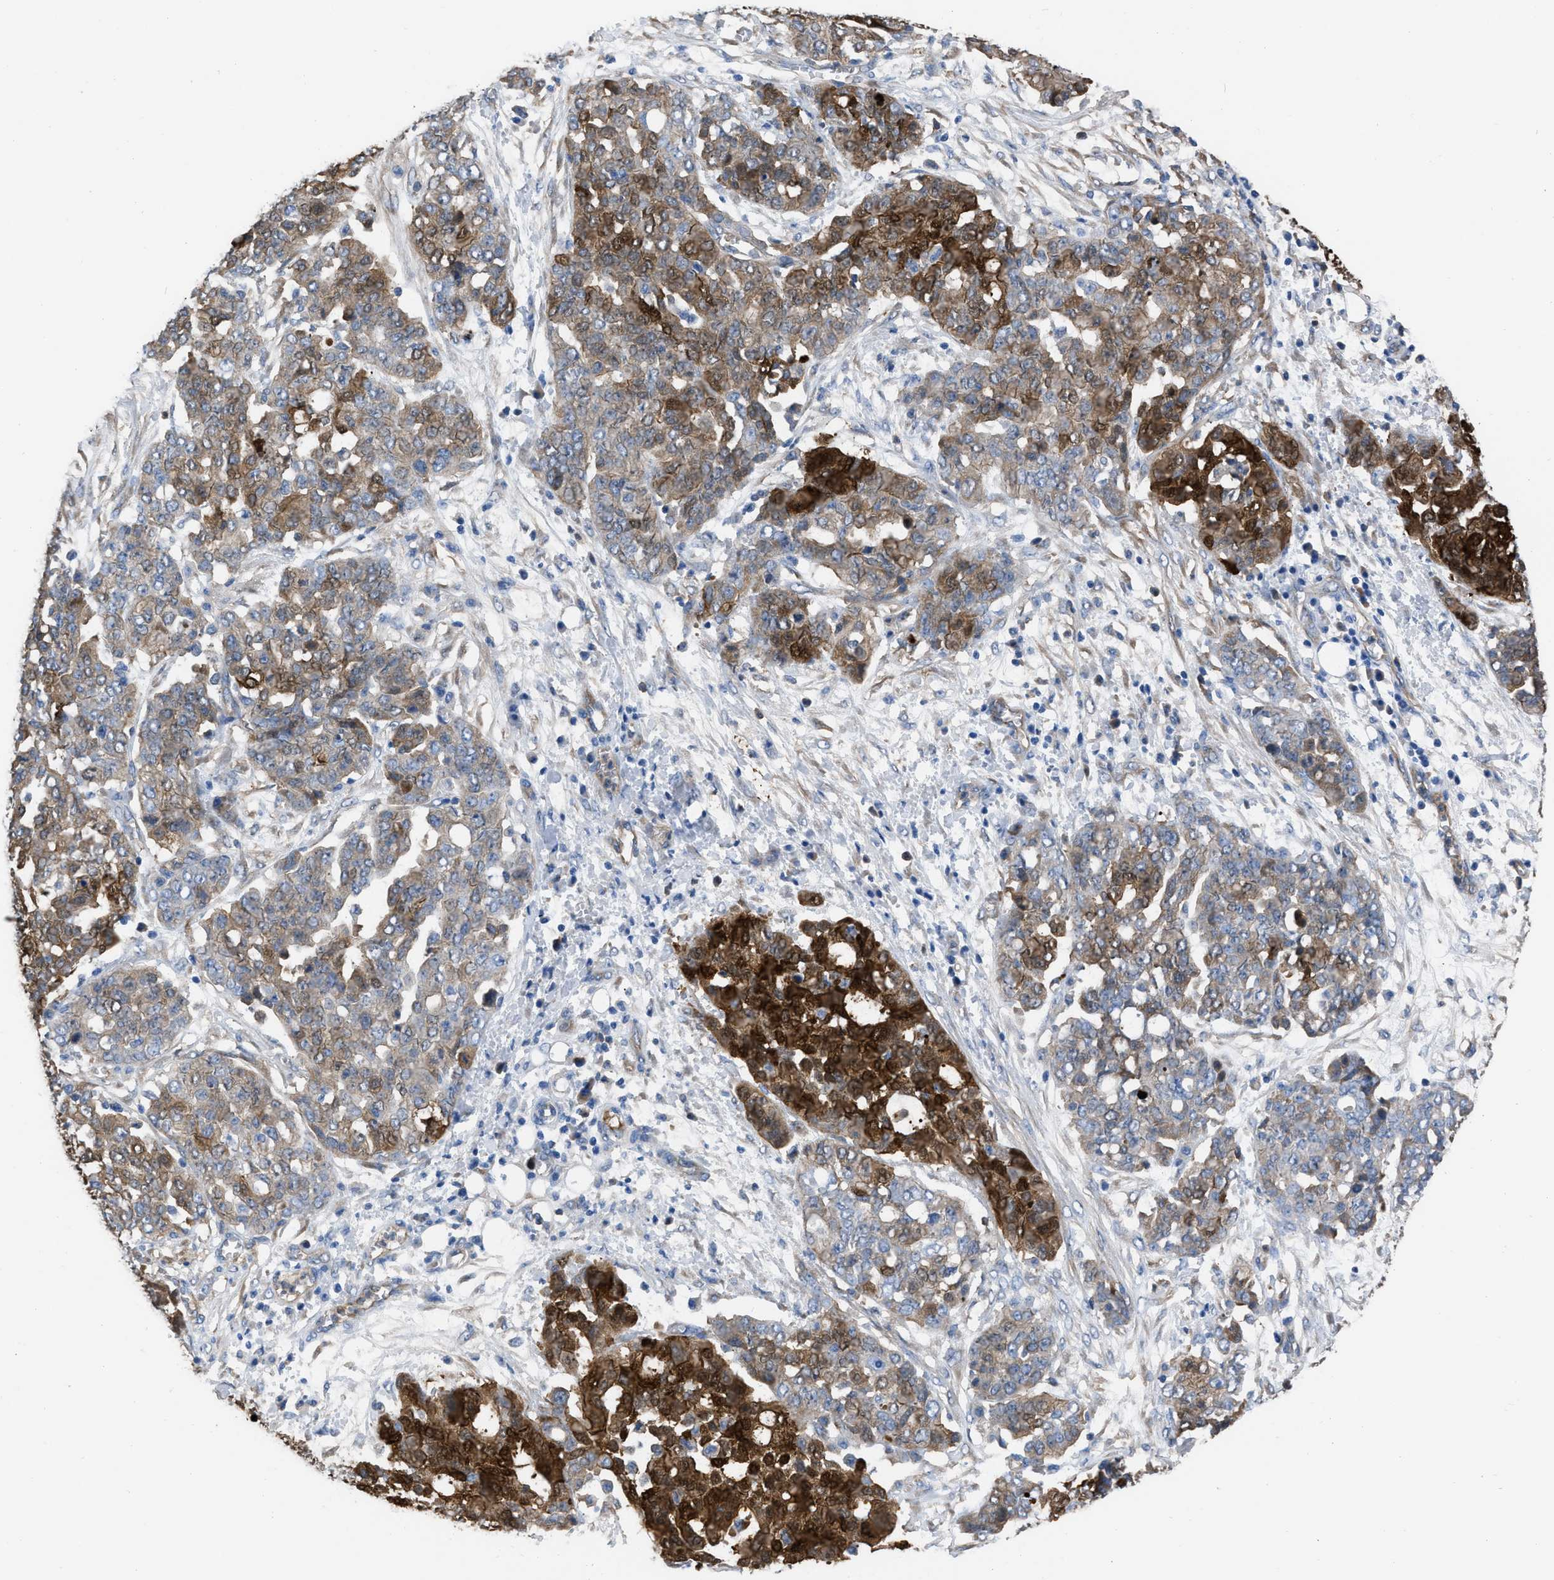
{"staining": {"intensity": "moderate", "quantity": "25%-75%", "location": "cytoplasmic/membranous"}, "tissue": "ovarian cancer", "cell_type": "Tumor cells", "image_type": "cancer", "snomed": [{"axis": "morphology", "description": "Cystadenocarcinoma, serous, NOS"}, {"axis": "topography", "description": "Soft tissue"}, {"axis": "topography", "description": "Ovary"}], "caption": "High-power microscopy captured an immunohistochemistry (IHC) image of ovarian serous cystadenocarcinoma, revealing moderate cytoplasmic/membranous positivity in approximately 25%-75% of tumor cells.", "gene": "TRIOBP", "patient": {"sex": "female", "age": 57}}